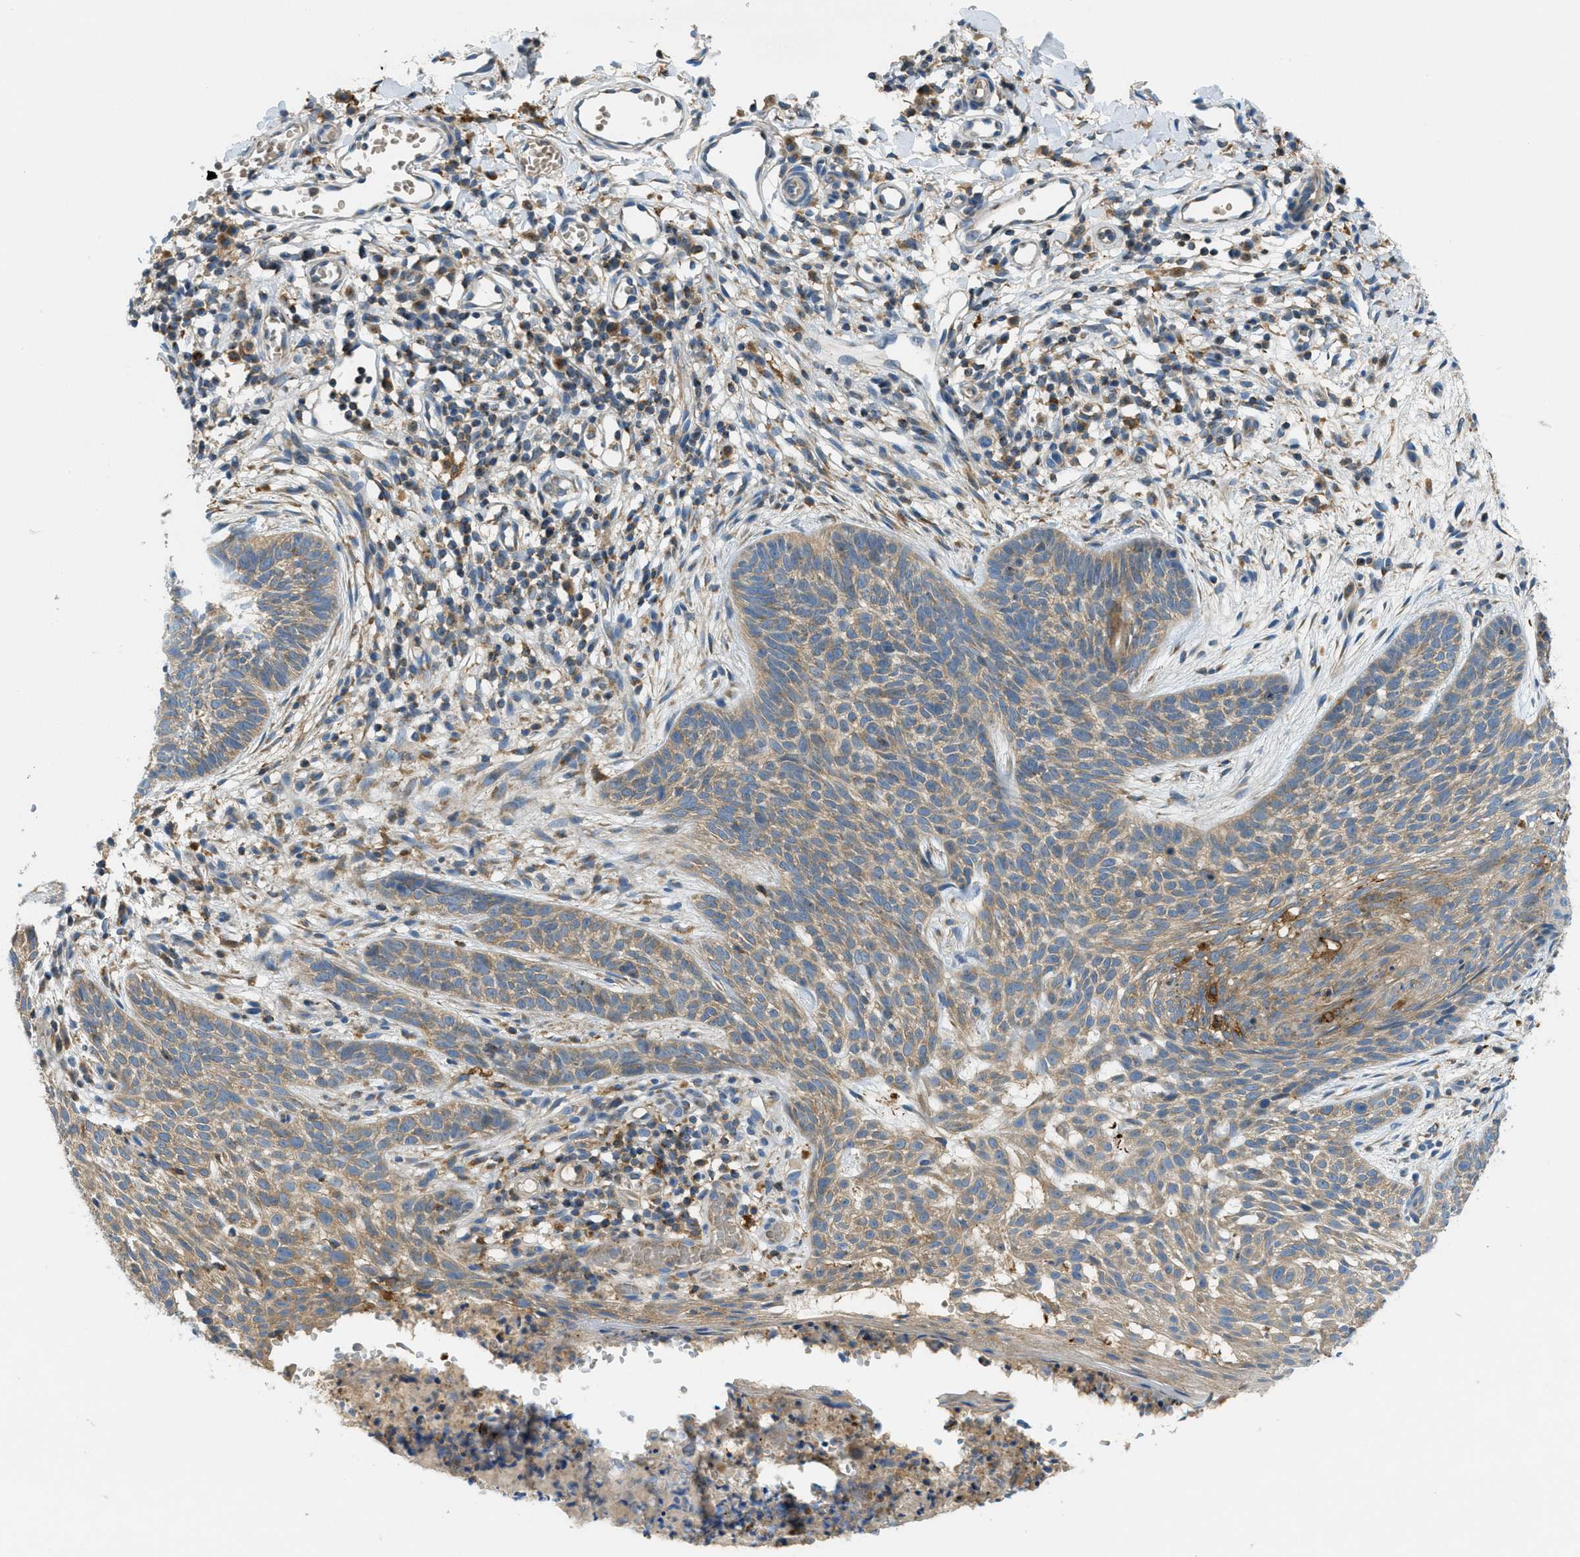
{"staining": {"intensity": "weak", "quantity": ">75%", "location": "cytoplasmic/membranous"}, "tissue": "skin cancer", "cell_type": "Tumor cells", "image_type": "cancer", "snomed": [{"axis": "morphology", "description": "Basal cell carcinoma"}, {"axis": "topography", "description": "Skin"}], "caption": "A micrograph showing weak cytoplasmic/membranous staining in approximately >75% of tumor cells in skin cancer (basal cell carcinoma), as visualized by brown immunohistochemical staining.", "gene": "RFFL", "patient": {"sex": "female", "age": 59}}